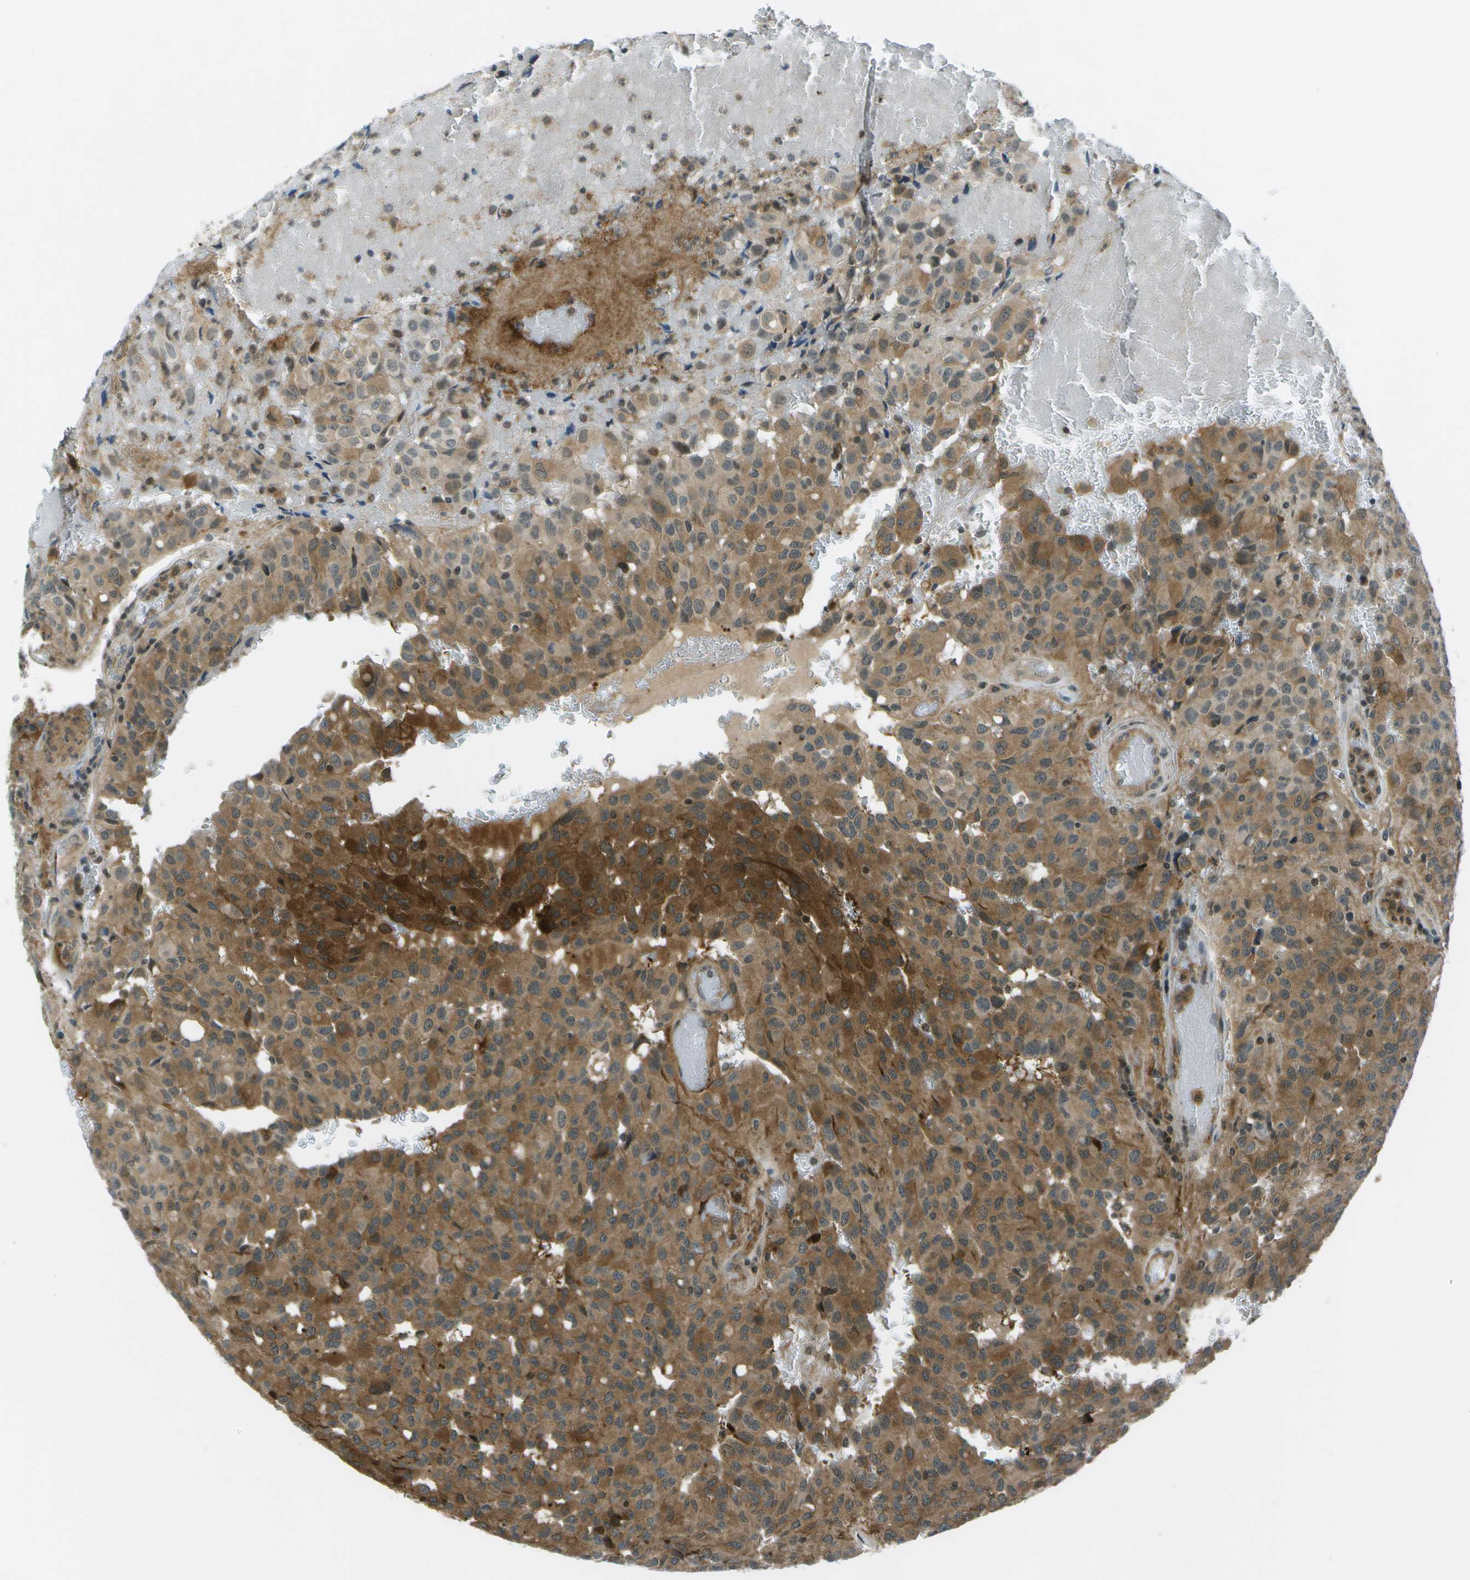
{"staining": {"intensity": "moderate", "quantity": "25%-75%", "location": "cytoplasmic/membranous"}, "tissue": "glioma", "cell_type": "Tumor cells", "image_type": "cancer", "snomed": [{"axis": "morphology", "description": "Glioma, malignant, High grade"}, {"axis": "topography", "description": "Brain"}], "caption": "A micrograph of malignant glioma (high-grade) stained for a protein demonstrates moderate cytoplasmic/membranous brown staining in tumor cells. (DAB (3,3'-diaminobenzidine) IHC, brown staining for protein, blue staining for nuclei).", "gene": "TMEM19", "patient": {"sex": "male", "age": 32}}